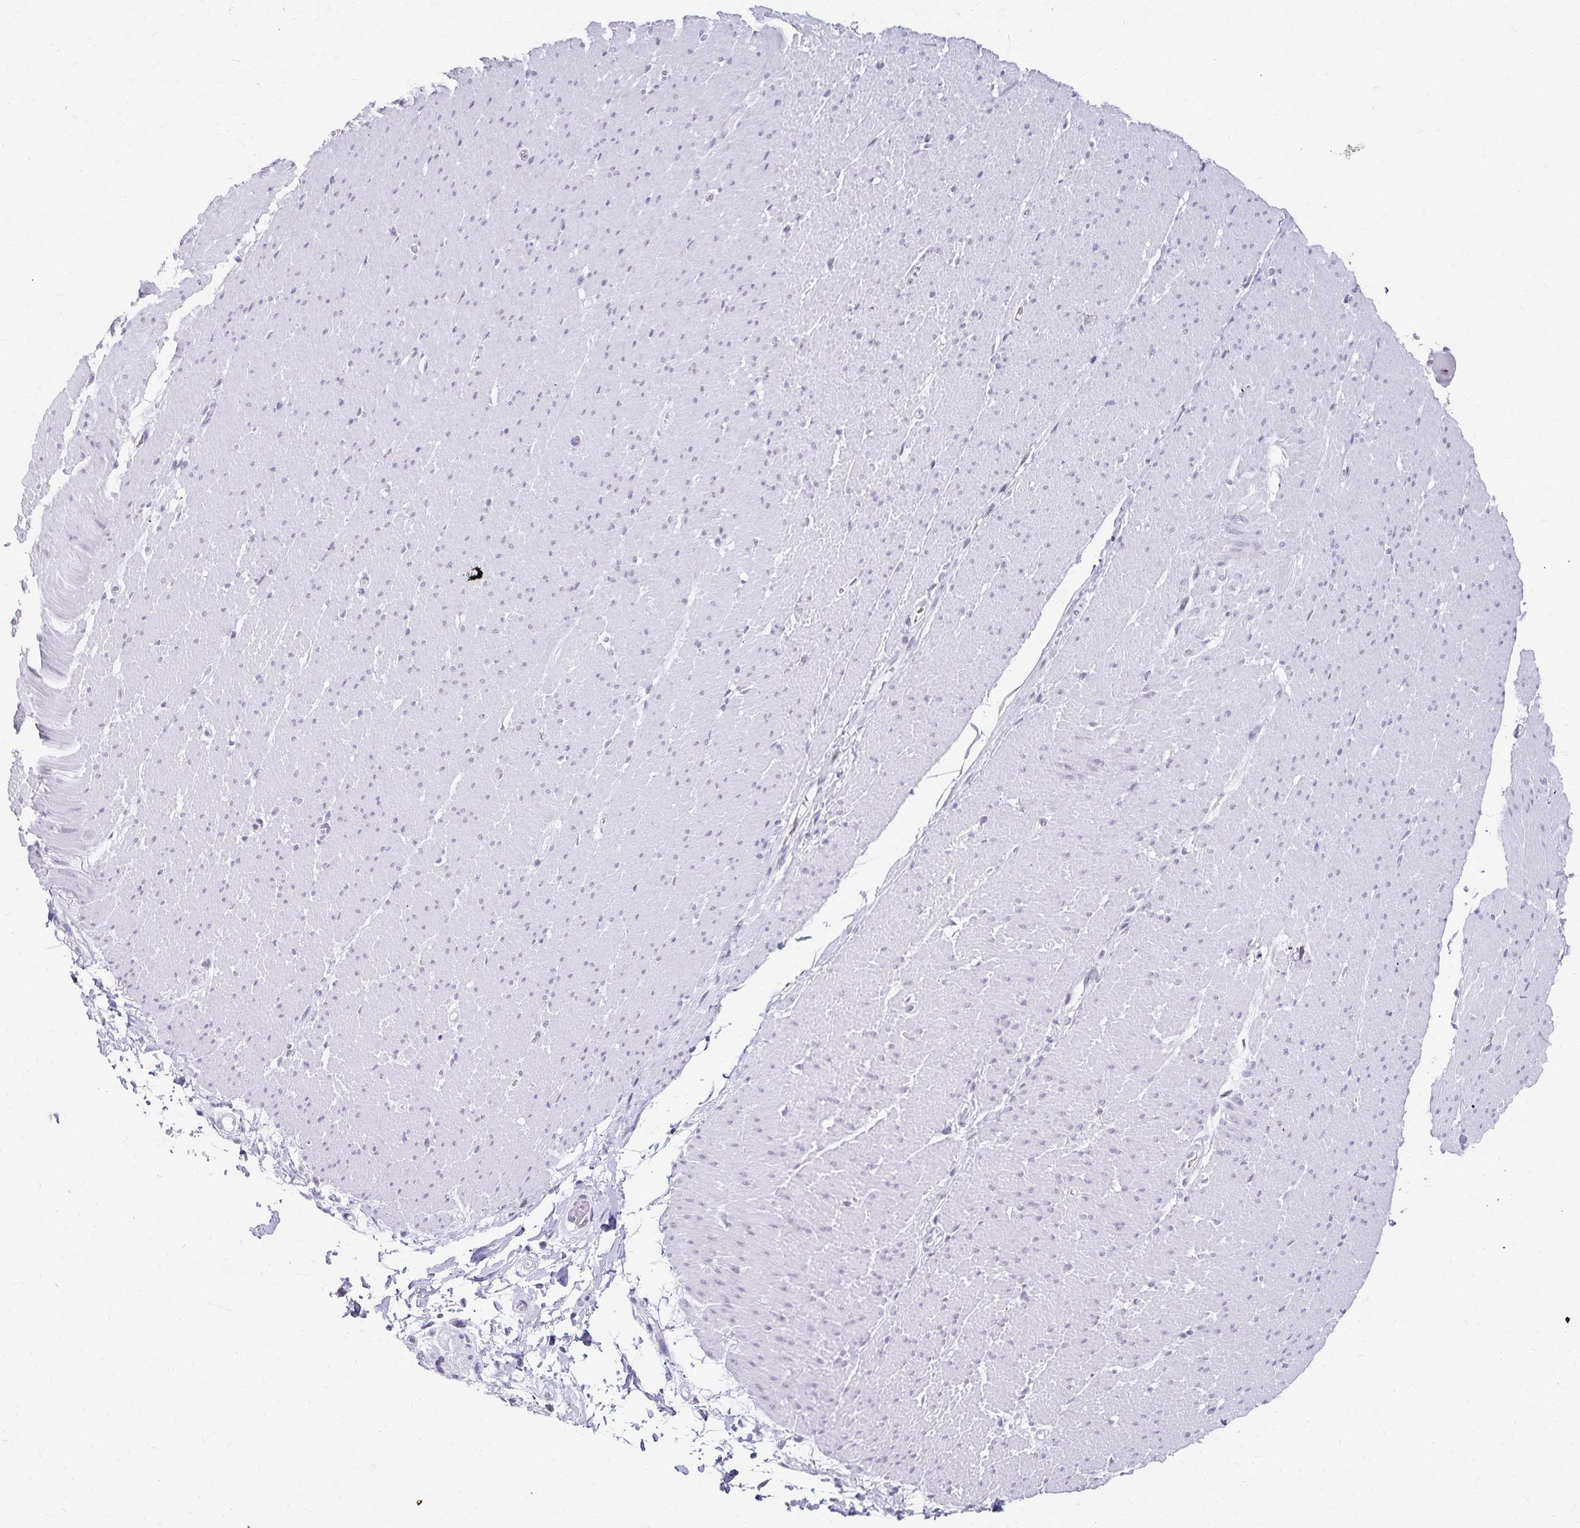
{"staining": {"intensity": "negative", "quantity": "none", "location": "none"}, "tissue": "smooth muscle", "cell_type": "Smooth muscle cells", "image_type": "normal", "snomed": [{"axis": "morphology", "description": "Normal tissue, NOS"}, {"axis": "topography", "description": "Smooth muscle"}, {"axis": "topography", "description": "Rectum"}], "caption": "IHC histopathology image of unremarkable smooth muscle stained for a protein (brown), which displays no expression in smooth muscle cells.", "gene": "C20orf85", "patient": {"sex": "male", "age": 53}}